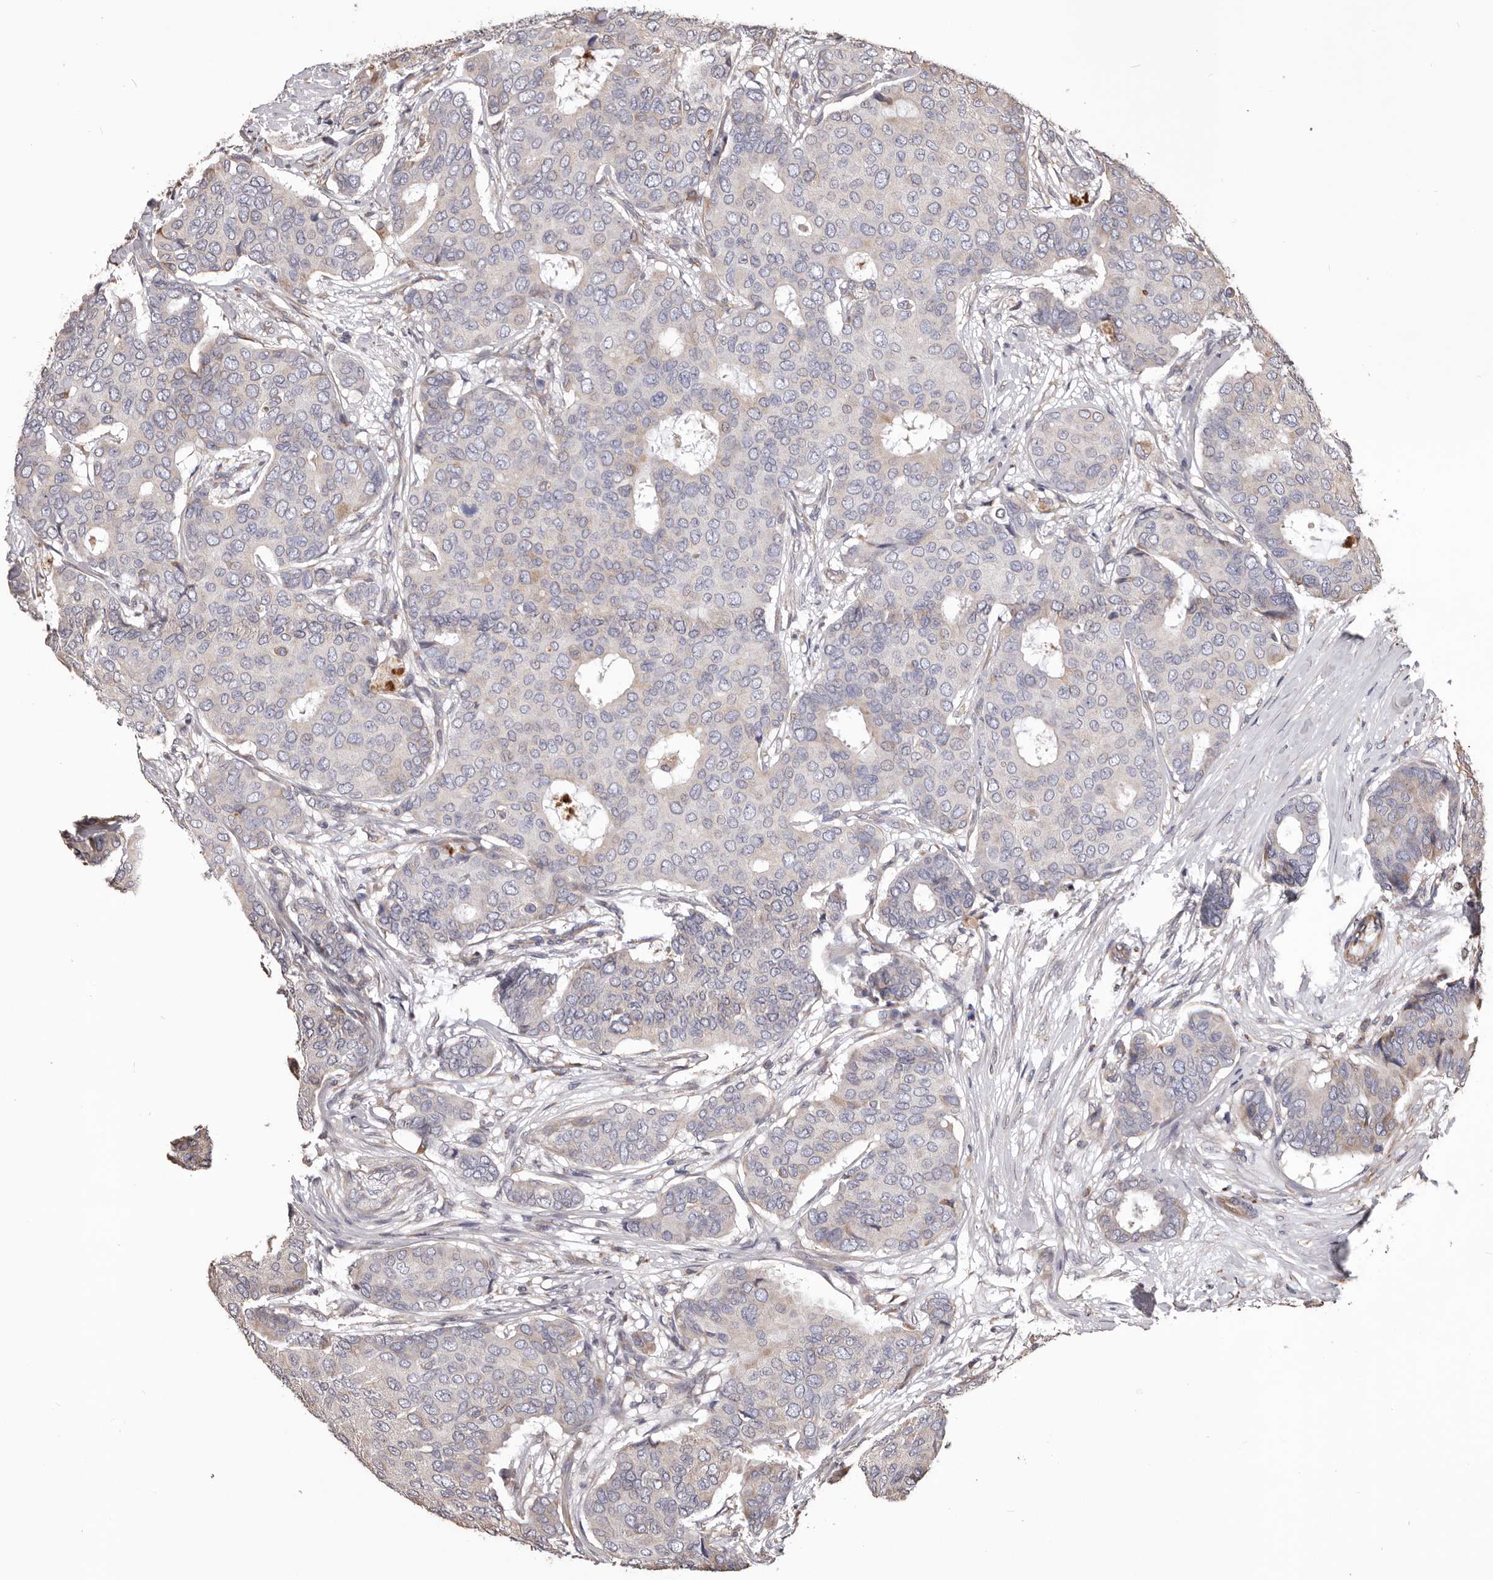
{"staining": {"intensity": "negative", "quantity": "none", "location": "none"}, "tissue": "breast cancer", "cell_type": "Tumor cells", "image_type": "cancer", "snomed": [{"axis": "morphology", "description": "Duct carcinoma"}, {"axis": "topography", "description": "Breast"}], "caption": "Protein analysis of breast cancer (invasive ductal carcinoma) reveals no significant expression in tumor cells. (IHC, brightfield microscopy, high magnification).", "gene": "CEP104", "patient": {"sex": "female", "age": 75}}